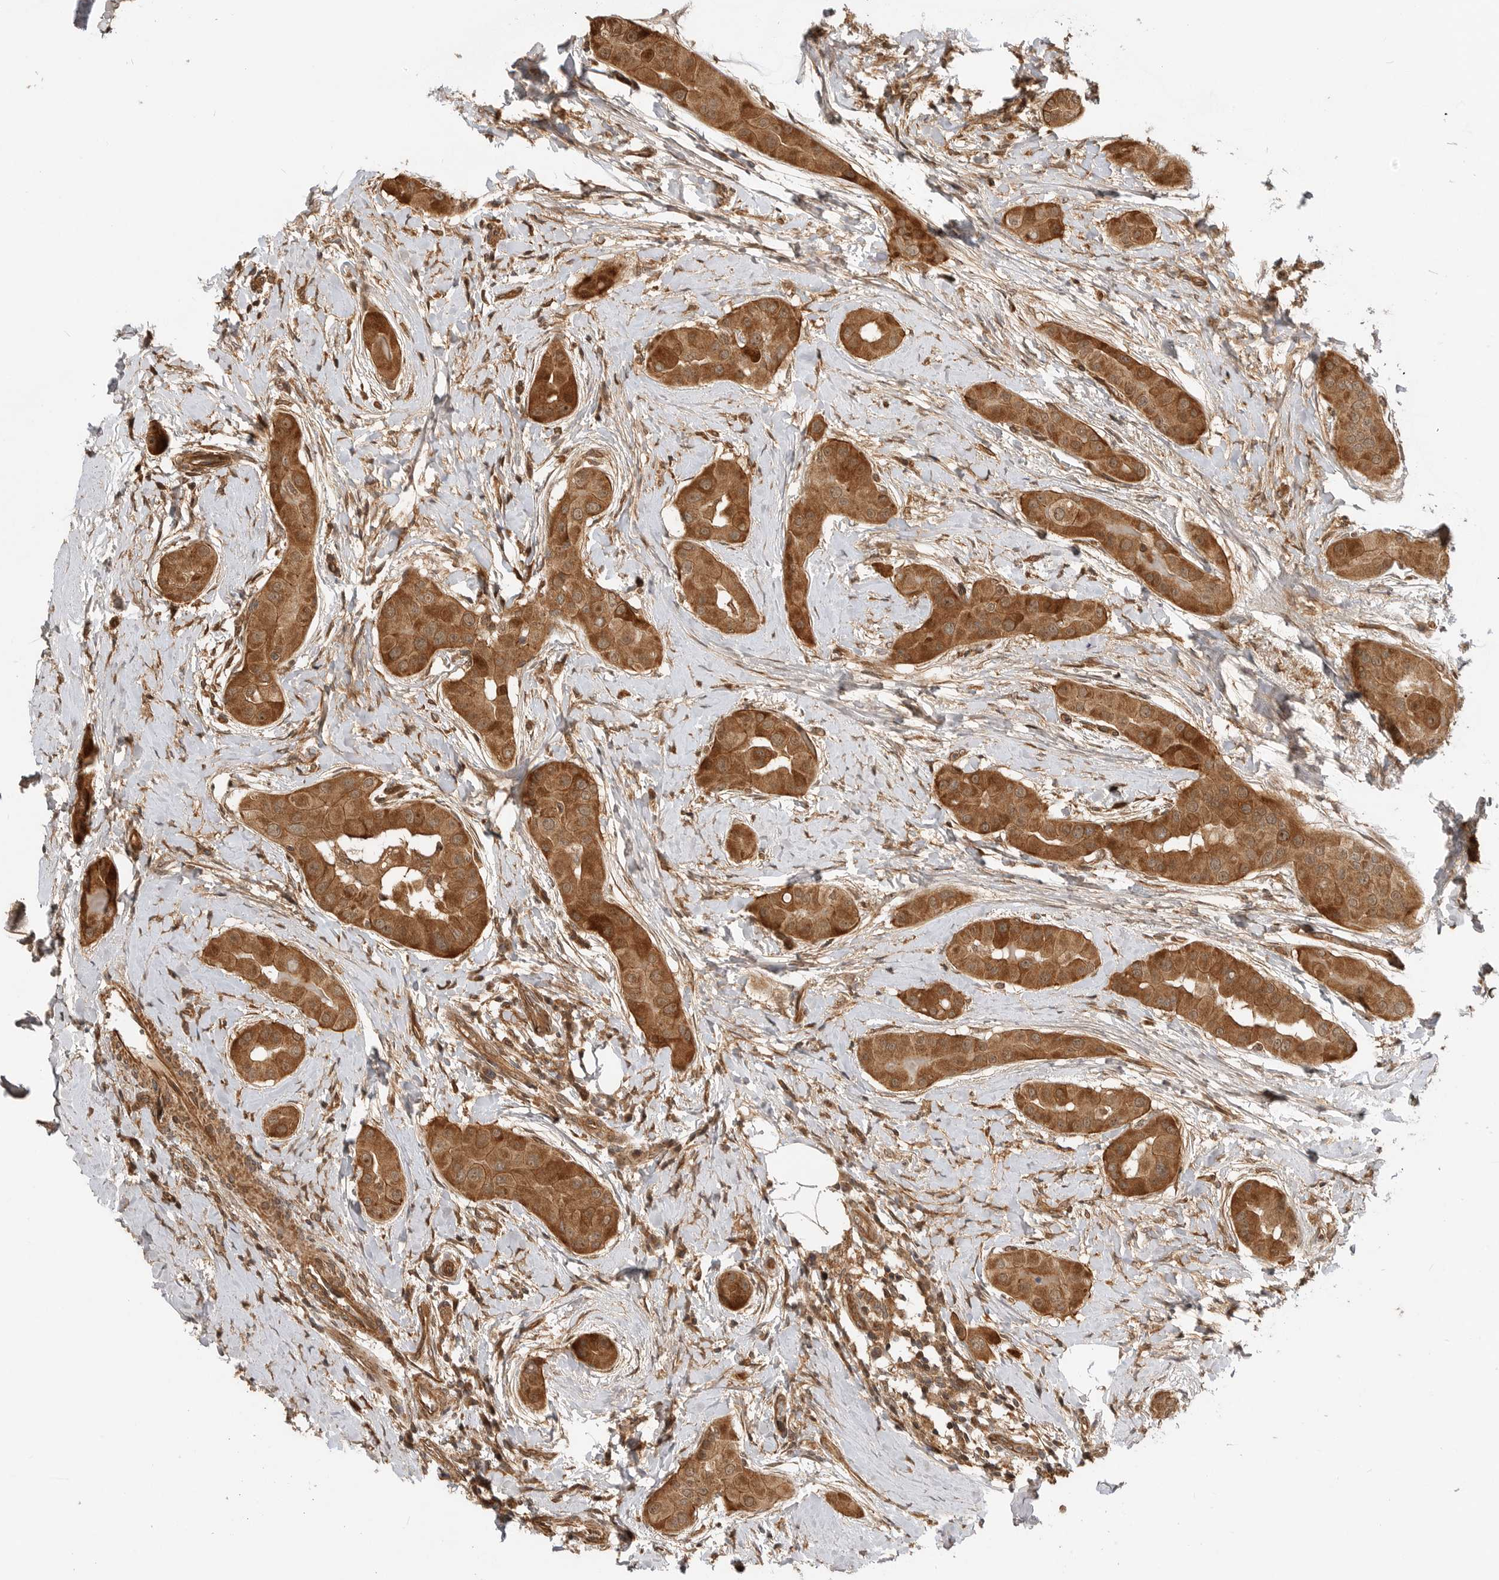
{"staining": {"intensity": "moderate", "quantity": ">75%", "location": "cytoplasmic/membranous"}, "tissue": "thyroid cancer", "cell_type": "Tumor cells", "image_type": "cancer", "snomed": [{"axis": "morphology", "description": "Papillary adenocarcinoma, NOS"}, {"axis": "topography", "description": "Thyroid gland"}], "caption": "Immunohistochemistry (IHC) staining of thyroid cancer (papillary adenocarcinoma), which displays medium levels of moderate cytoplasmic/membranous staining in about >75% of tumor cells indicating moderate cytoplasmic/membranous protein expression. The staining was performed using DAB (3,3'-diaminobenzidine) (brown) for protein detection and nuclei were counterstained in hematoxylin (blue).", "gene": "ADPRS", "patient": {"sex": "male", "age": 33}}